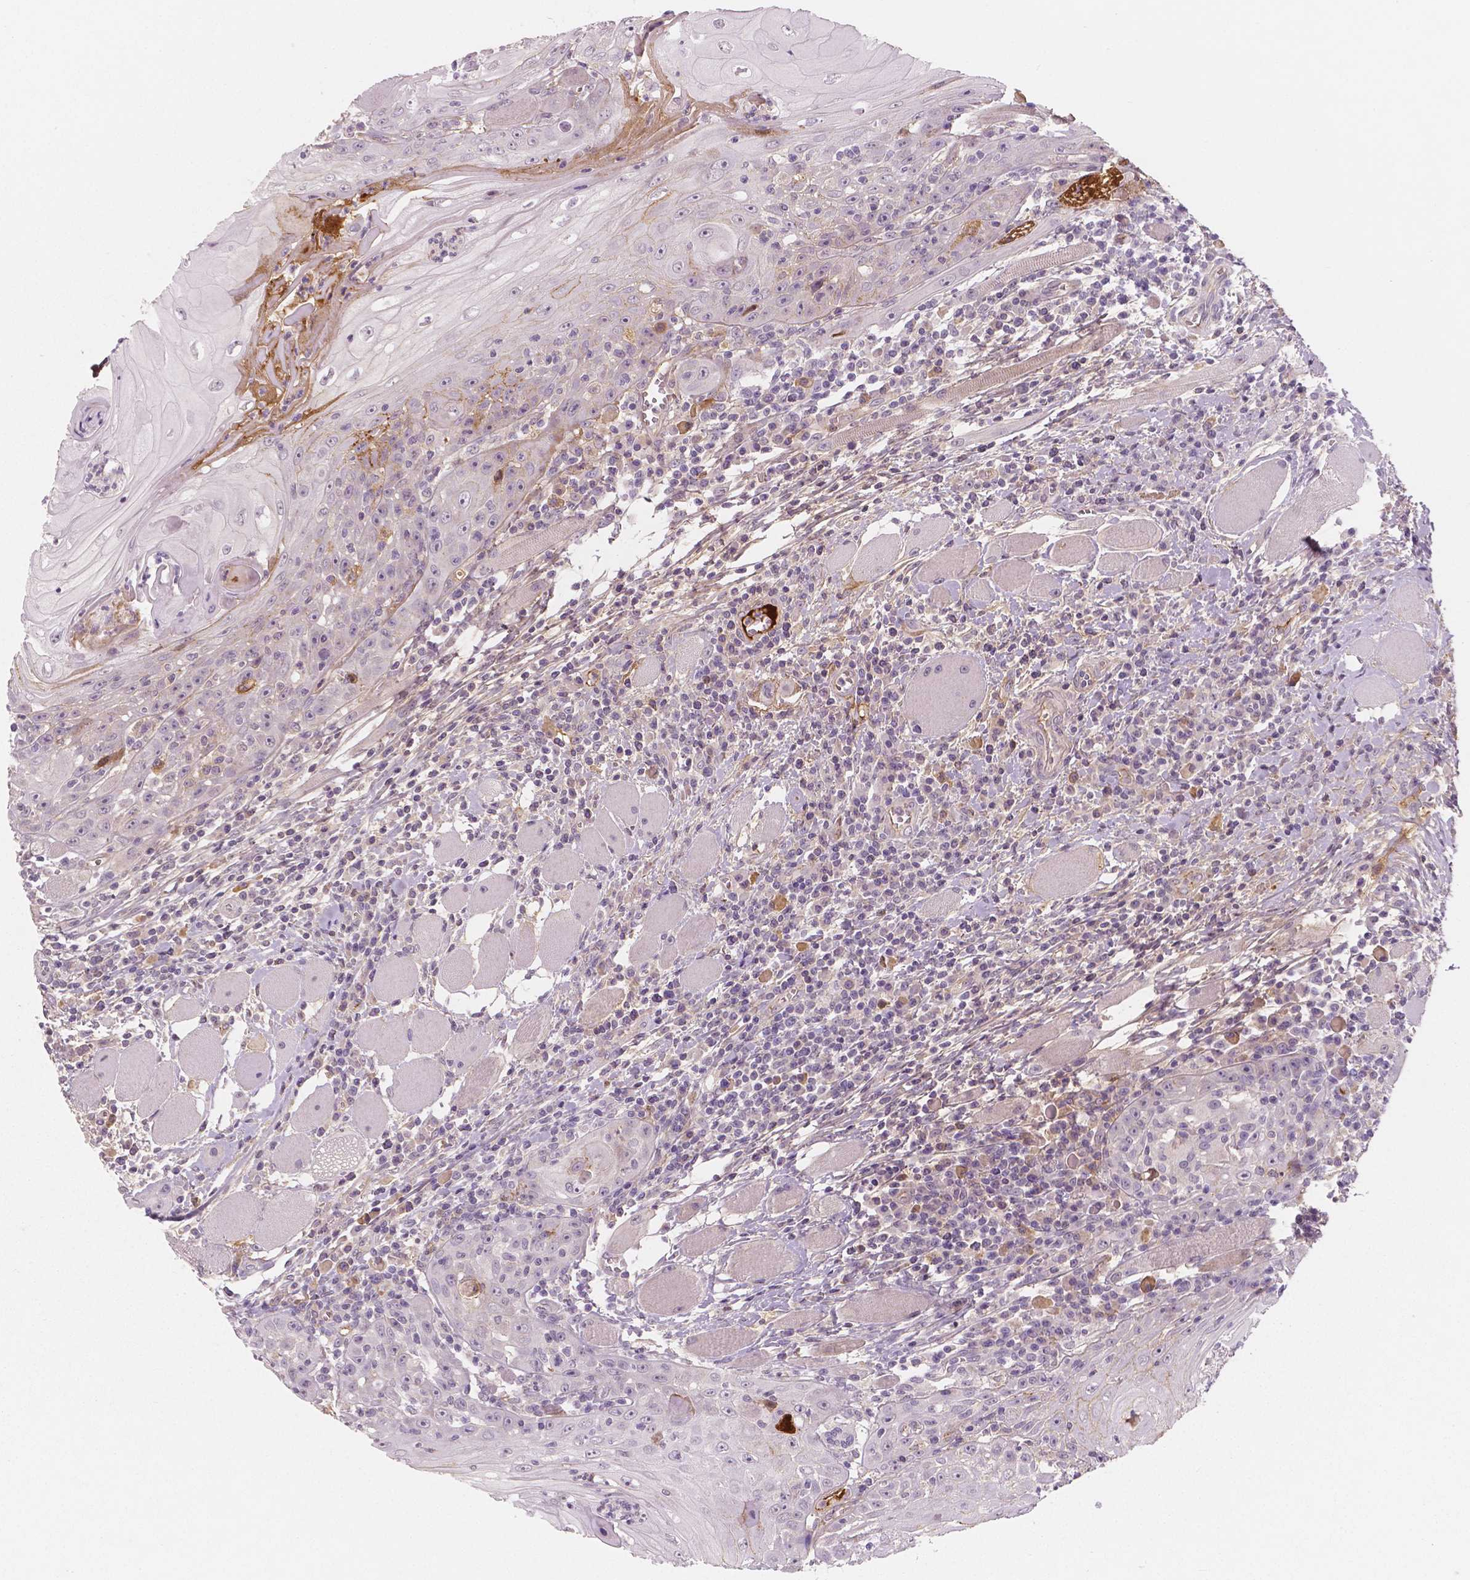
{"staining": {"intensity": "negative", "quantity": "none", "location": "none"}, "tissue": "head and neck cancer", "cell_type": "Tumor cells", "image_type": "cancer", "snomed": [{"axis": "morphology", "description": "Squamous cell carcinoma, NOS"}, {"axis": "topography", "description": "Head-Neck"}], "caption": "Tumor cells are negative for protein expression in human squamous cell carcinoma (head and neck).", "gene": "APOA4", "patient": {"sex": "male", "age": 52}}